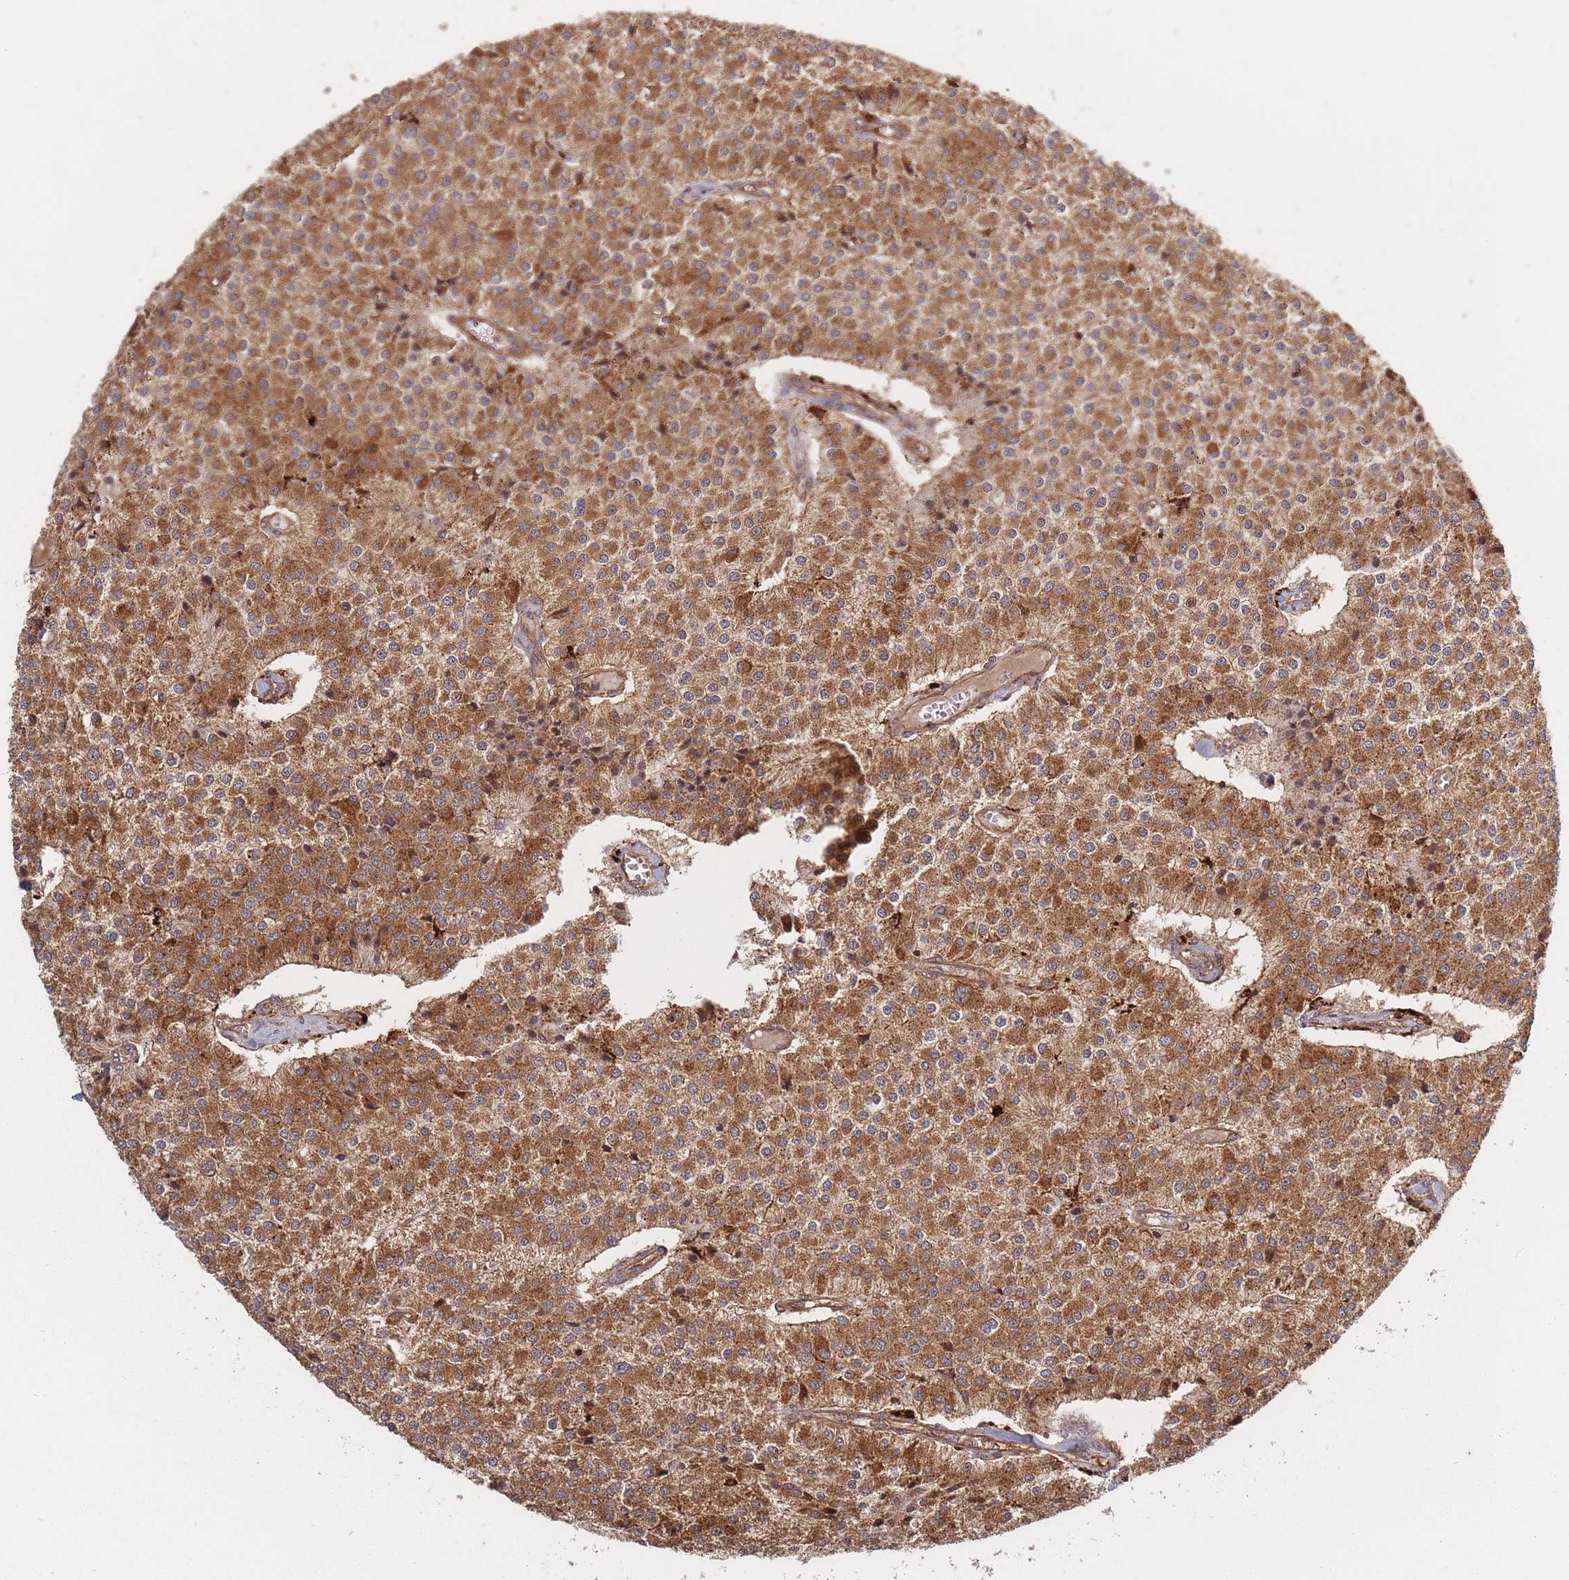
{"staining": {"intensity": "moderate", "quantity": ">75%", "location": "cytoplasmic/membranous"}, "tissue": "carcinoid", "cell_type": "Tumor cells", "image_type": "cancer", "snomed": [{"axis": "morphology", "description": "Carcinoid, malignant, NOS"}, {"axis": "topography", "description": "Colon"}], "caption": "This is a histology image of immunohistochemistry (IHC) staining of malignant carcinoid, which shows moderate positivity in the cytoplasmic/membranous of tumor cells.", "gene": "RASSF2", "patient": {"sex": "female", "age": 52}}